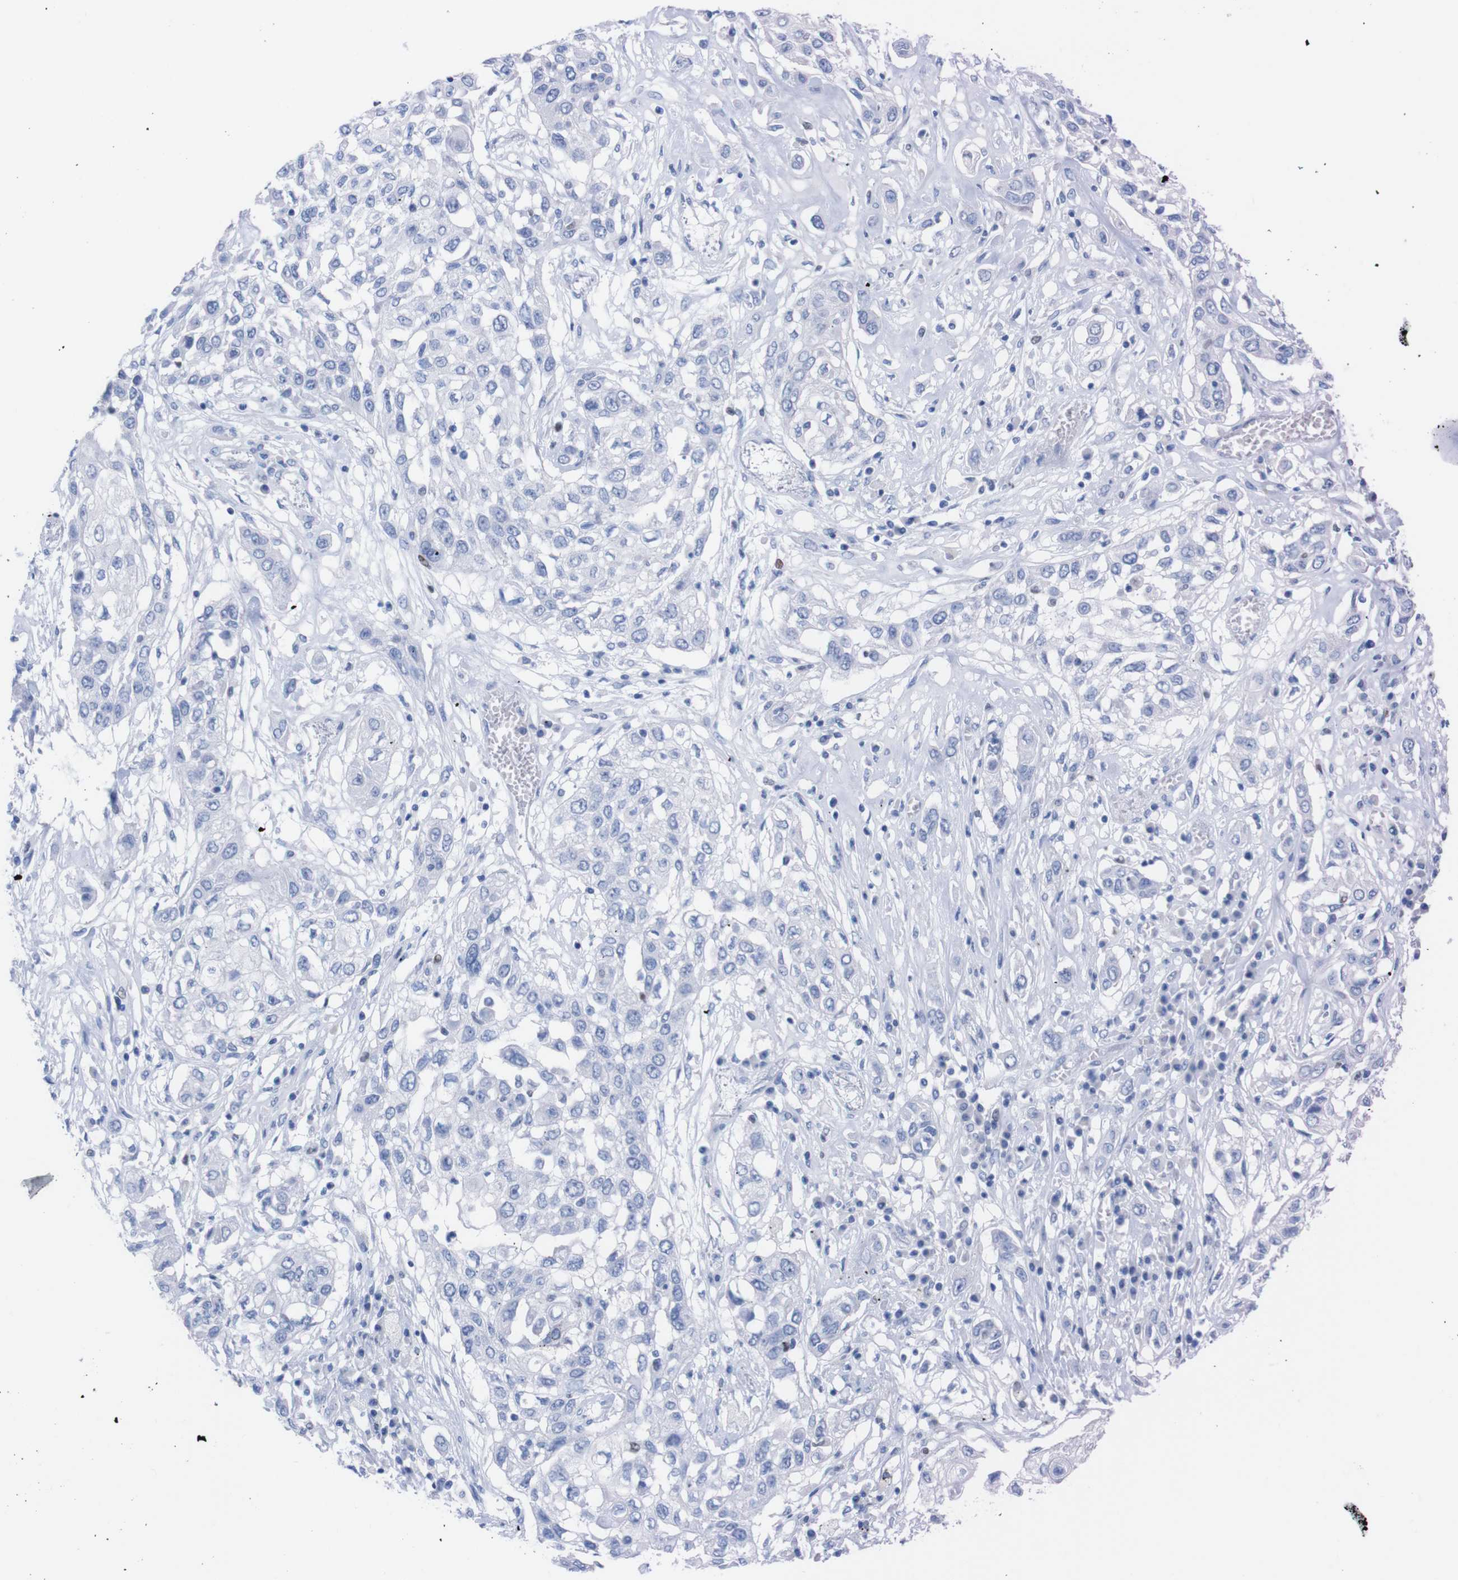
{"staining": {"intensity": "negative", "quantity": "none", "location": "none"}, "tissue": "lung cancer", "cell_type": "Tumor cells", "image_type": "cancer", "snomed": [{"axis": "morphology", "description": "Squamous cell carcinoma, NOS"}, {"axis": "topography", "description": "Lung"}], "caption": "This is an IHC image of human lung cancer (squamous cell carcinoma). There is no expression in tumor cells.", "gene": "P2RY12", "patient": {"sex": "male", "age": 71}}